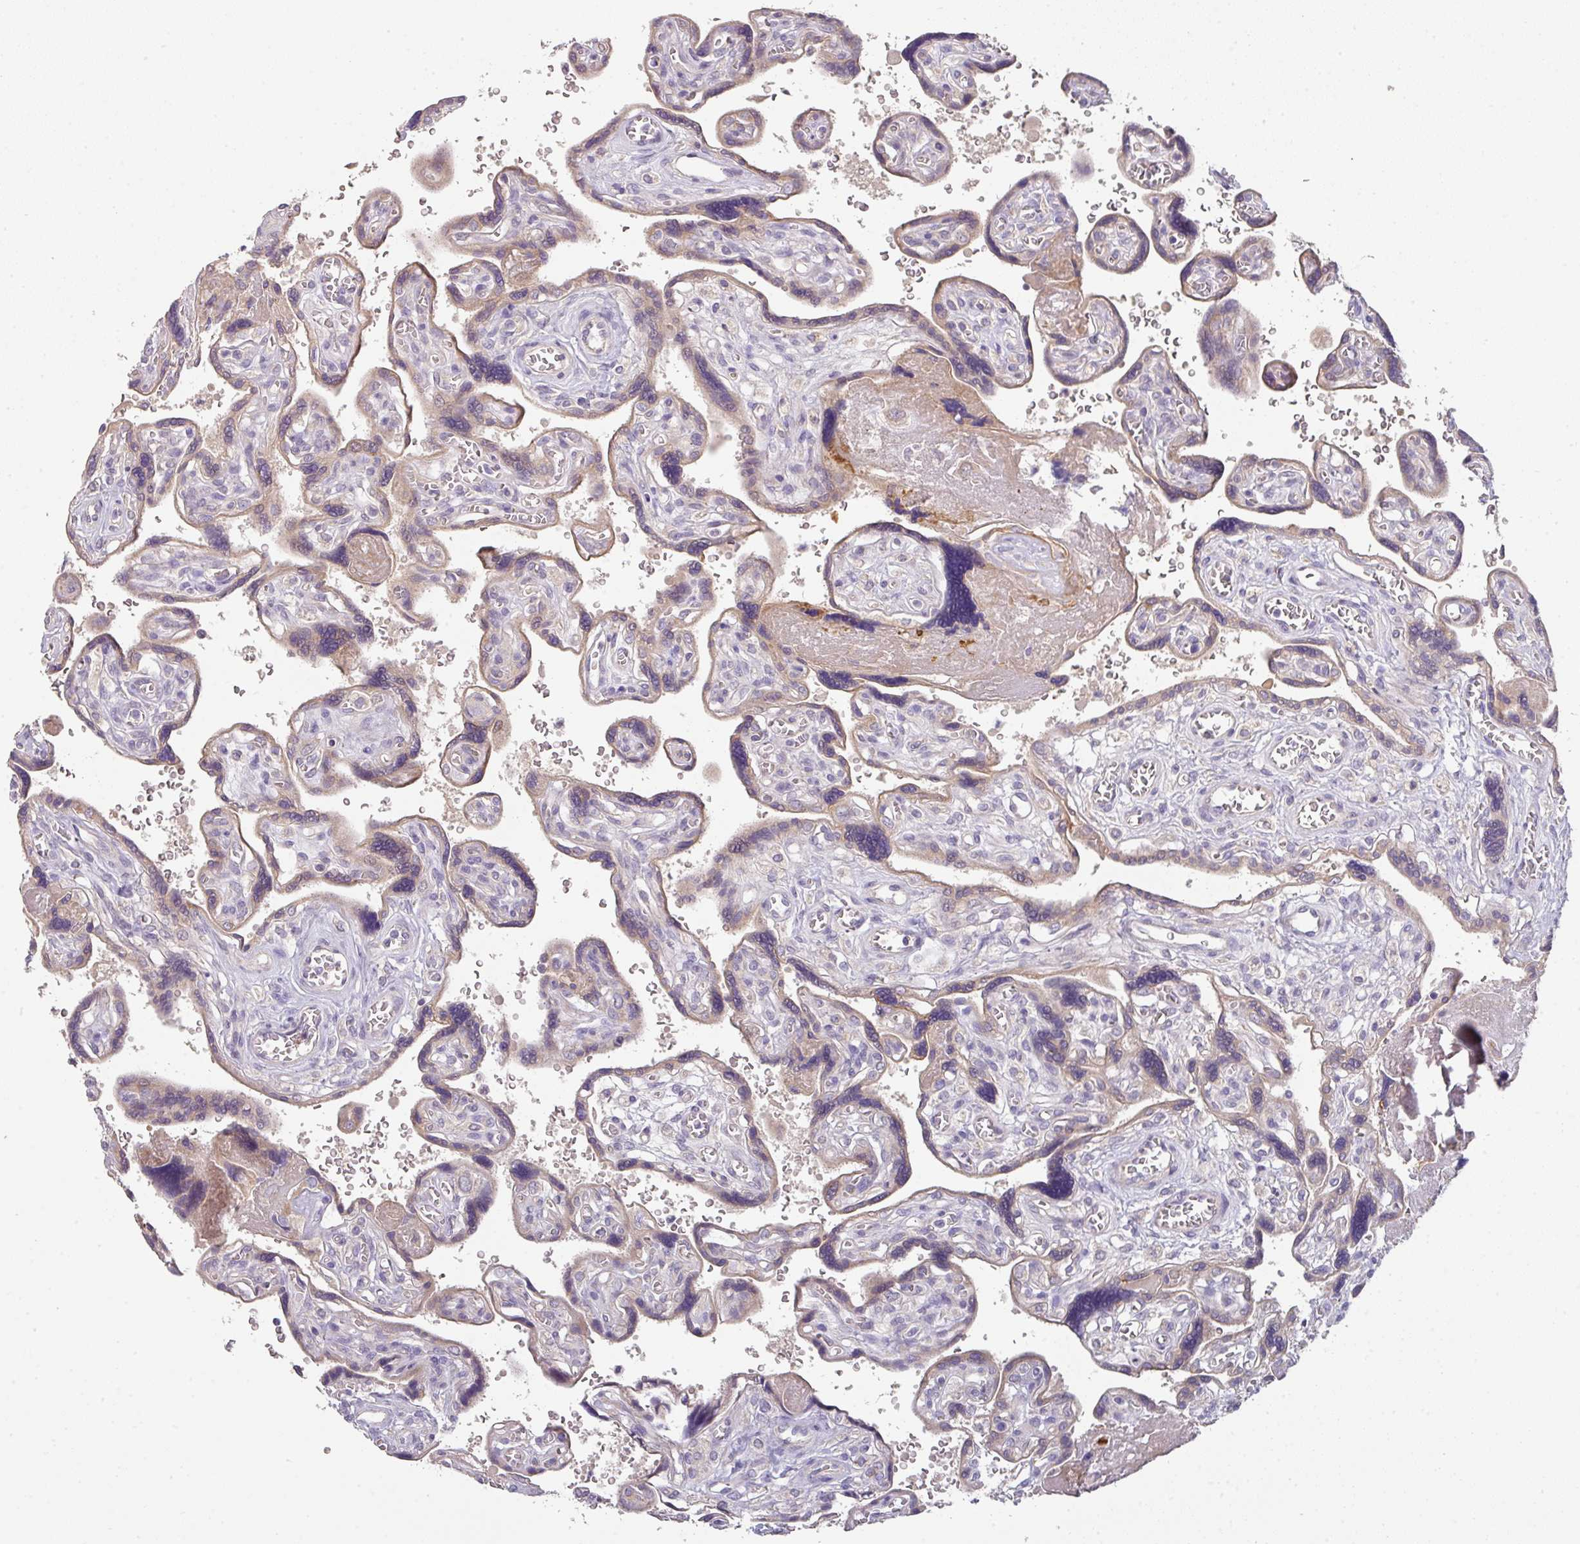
{"staining": {"intensity": "weak", "quantity": ">75%", "location": "cytoplasmic/membranous"}, "tissue": "placenta", "cell_type": "Trophoblastic cells", "image_type": "normal", "snomed": [{"axis": "morphology", "description": "Normal tissue, NOS"}, {"axis": "topography", "description": "Placenta"}], "caption": "Immunohistochemistry (IHC) histopathology image of unremarkable placenta stained for a protein (brown), which demonstrates low levels of weak cytoplasmic/membranous staining in approximately >75% of trophoblastic cells.", "gene": "ZNF266", "patient": {"sex": "female", "age": 39}}